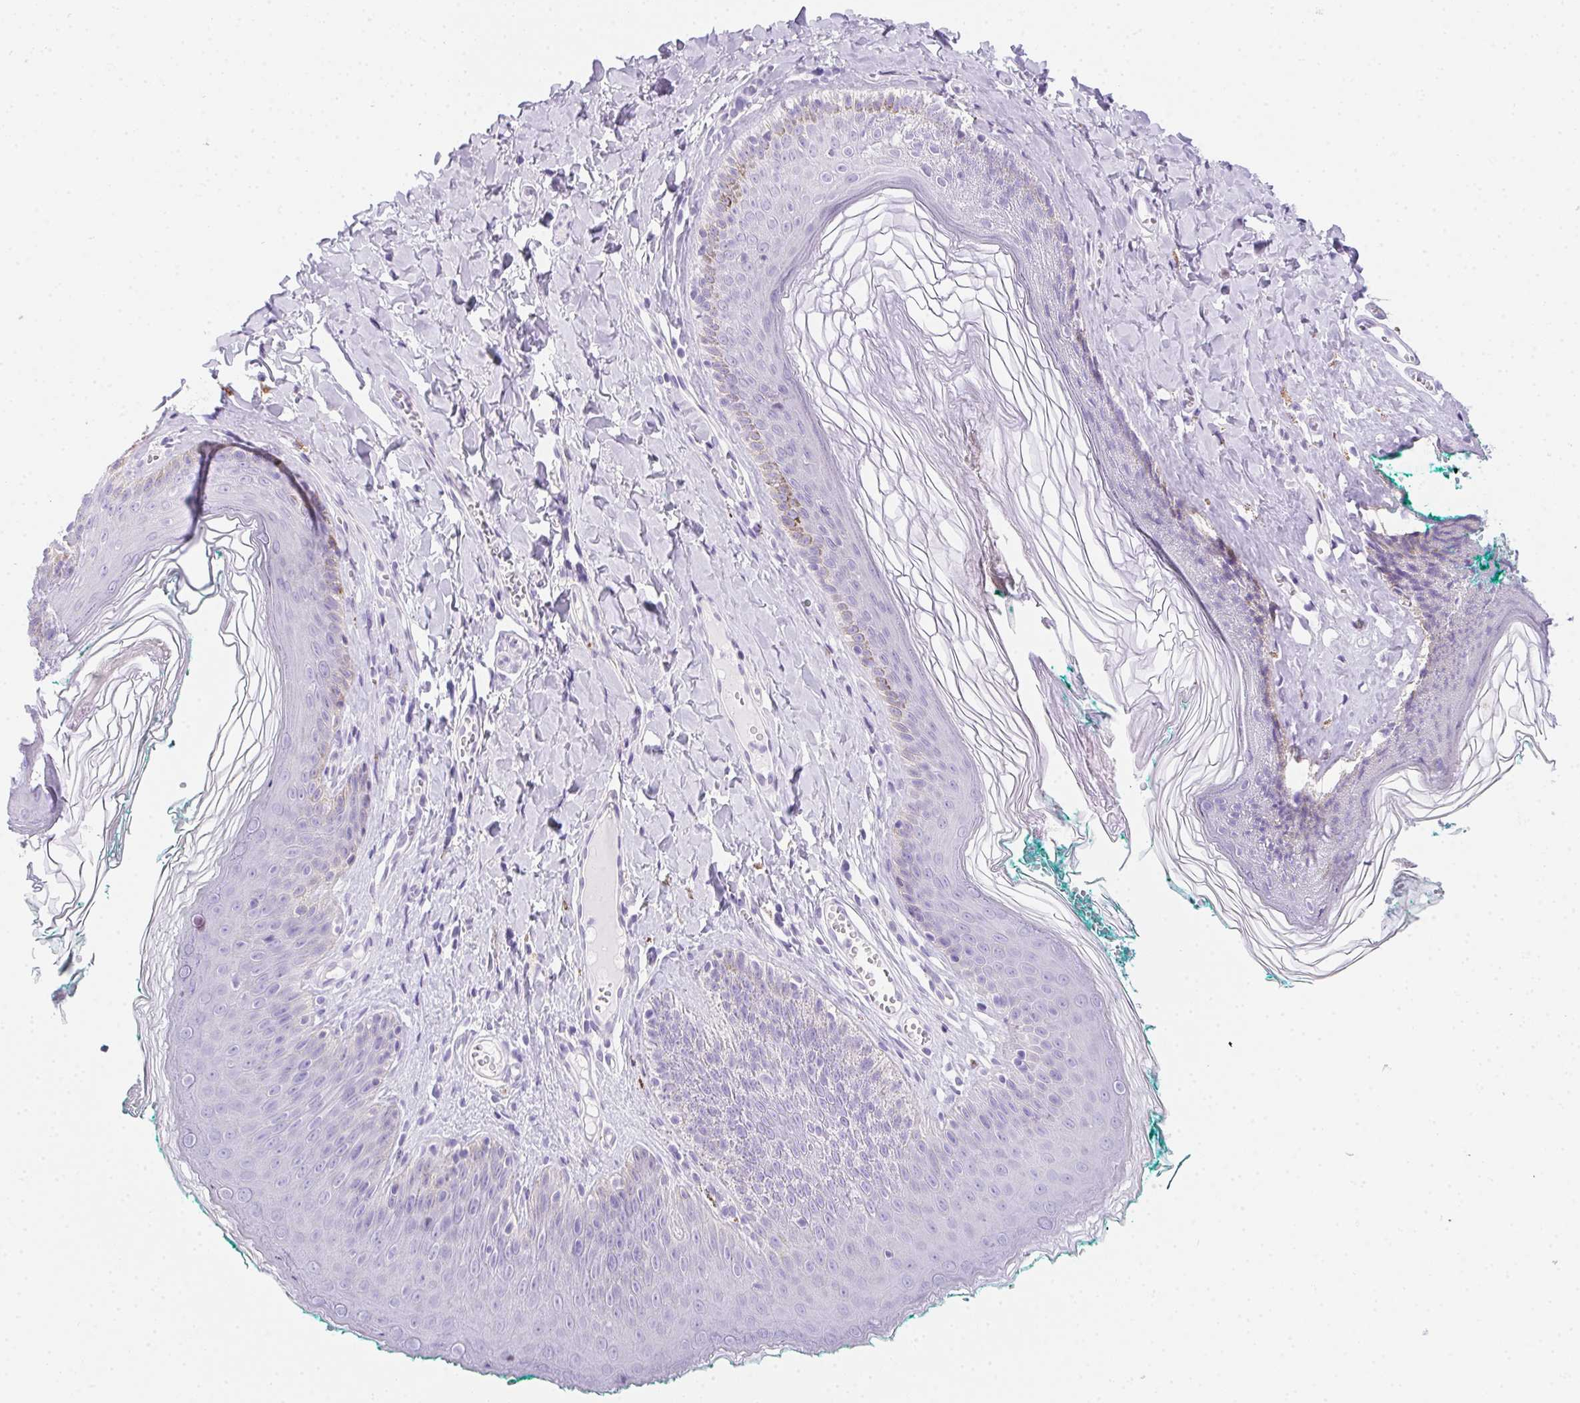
{"staining": {"intensity": "weak", "quantity": "<25%", "location": "cytoplasmic/membranous"}, "tissue": "skin", "cell_type": "Epidermal cells", "image_type": "normal", "snomed": [{"axis": "morphology", "description": "Normal tissue, NOS"}, {"axis": "topography", "description": "Vulva"}, {"axis": "topography", "description": "Peripheral nerve tissue"}], "caption": "Immunohistochemistry of normal skin demonstrates no expression in epidermal cells.", "gene": "SPACA5B", "patient": {"sex": "female", "age": 66}}